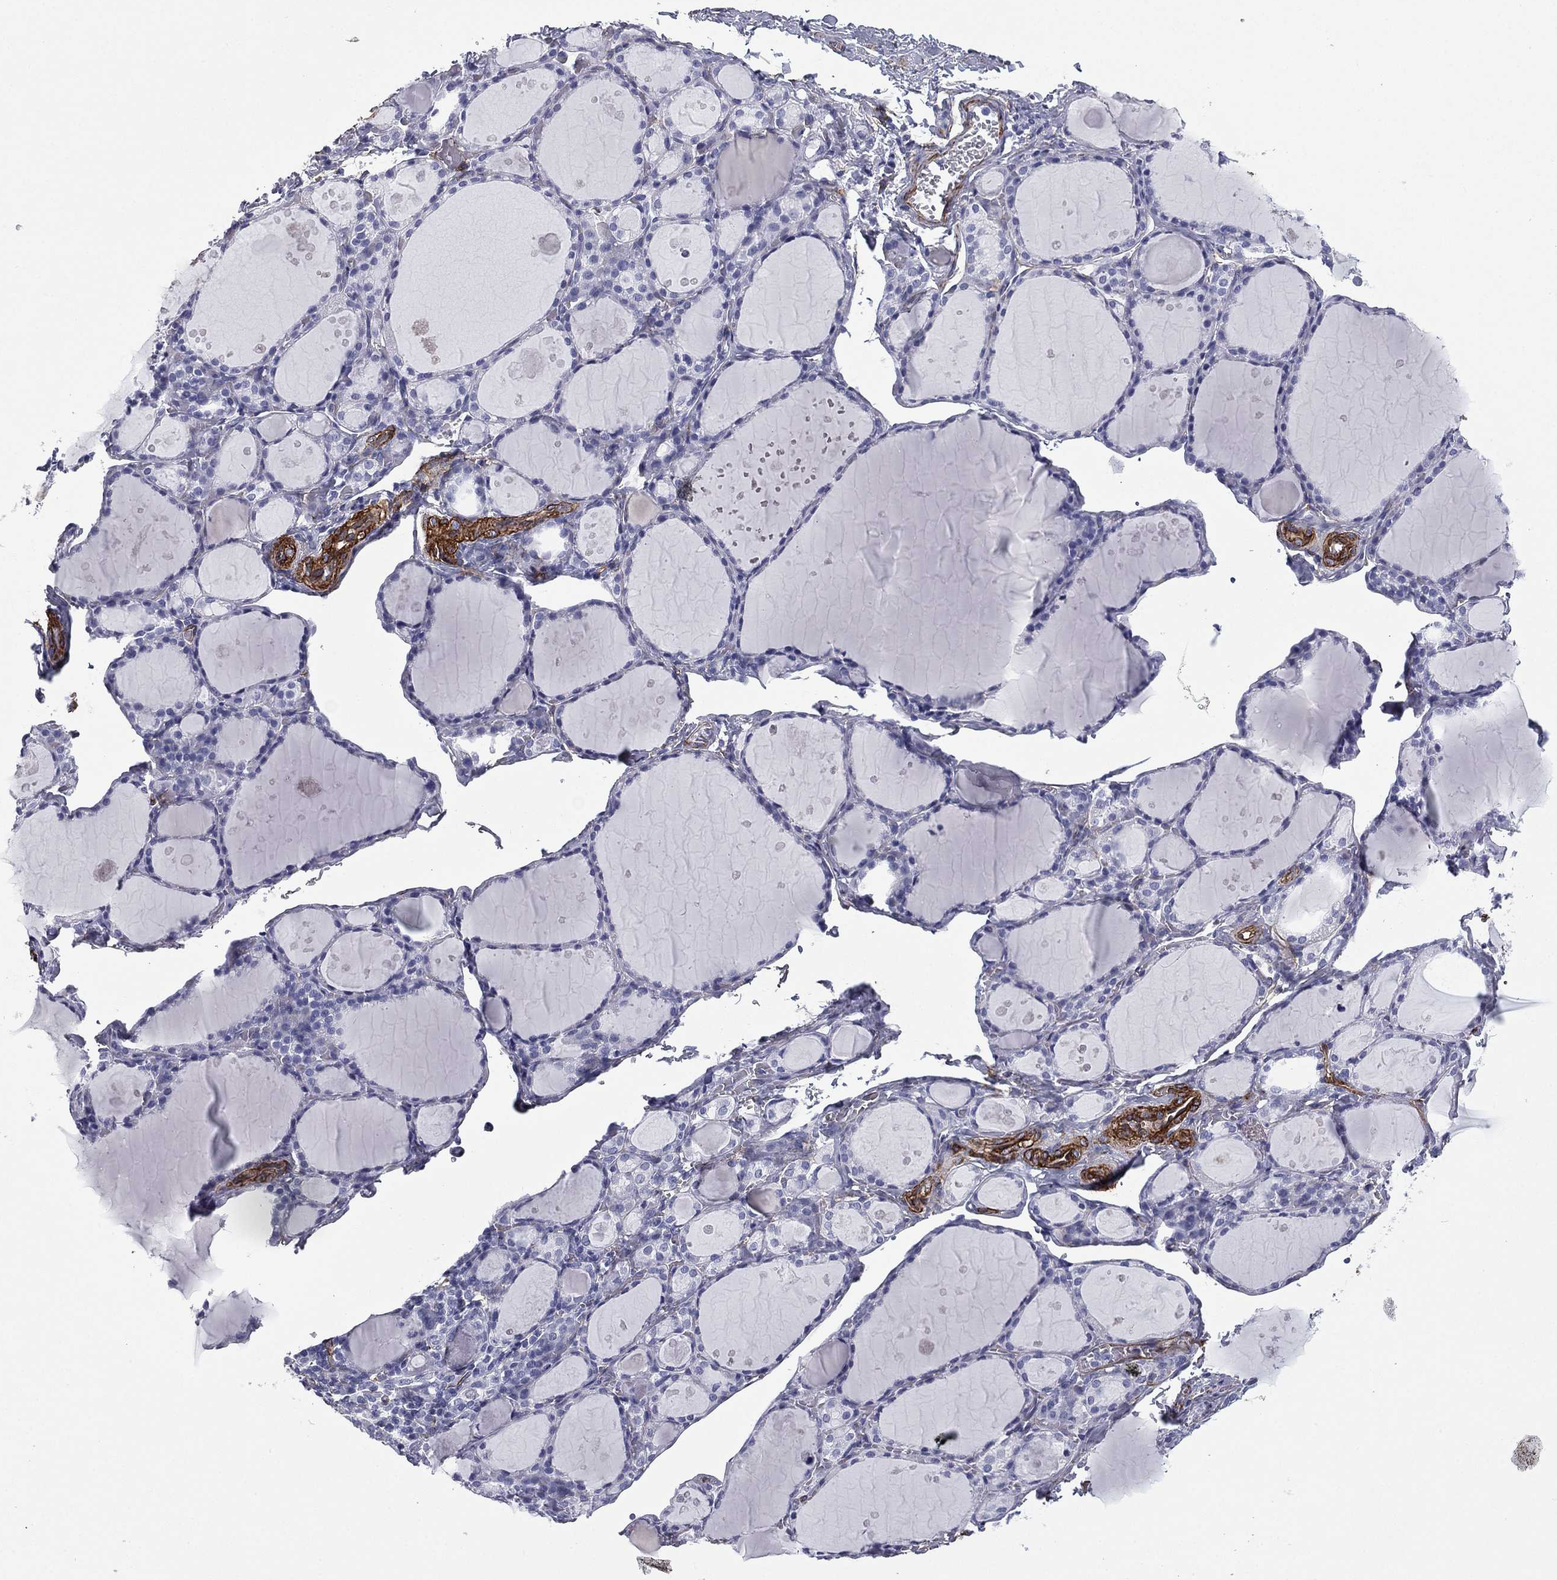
{"staining": {"intensity": "negative", "quantity": "none", "location": "none"}, "tissue": "thyroid gland", "cell_type": "Glandular cells", "image_type": "normal", "snomed": [{"axis": "morphology", "description": "Normal tissue, NOS"}, {"axis": "topography", "description": "Thyroid gland"}], "caption": "Thyroid gland was stained to show a protein in brown. There is no significant expression in glandular cells. (Brightfield microscopy of DAB (3,3'-diaminobenzidine) IHC at high magnification).", "gene": "CAVIN3", "patient": {"sex": "male", "age": 68}}